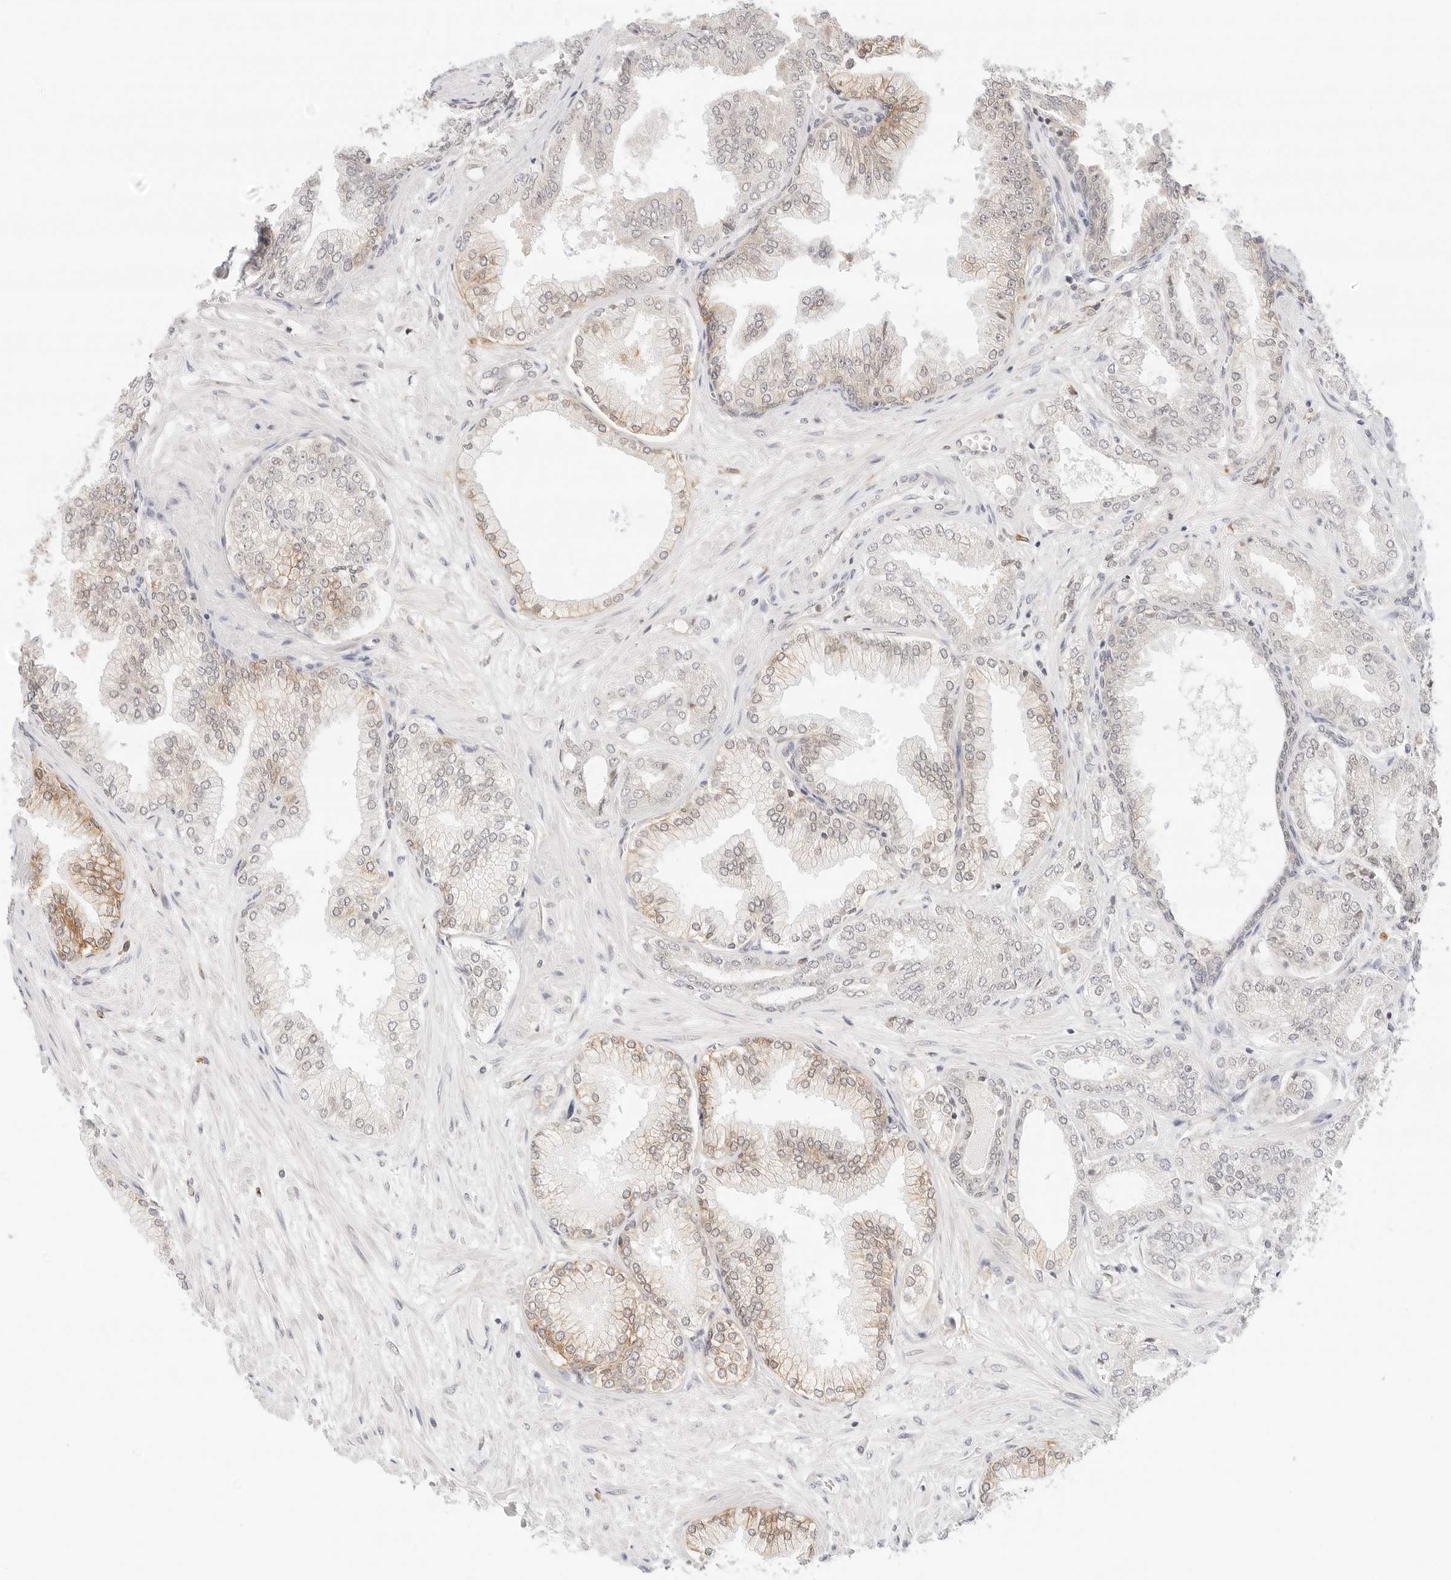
{"staining": {"intensity": "weak", "quantity": "<25%", "location": "cytoplasmic/membranous"}, "tissue": "prostate cancer", "cell_type": "Tumor cells", "image_type": "cancer", "snomed": [{"axis": "morphology", "description": "Adenocarcinoma, Low grade"}, {"axis": "topography", "description": "Prostate"}], "caption": "IHC photomicrograph of neoplastic tissue: human low-grade adenocarcinoma (prostate) stained with DAB exhibits no significant protein expression in tumor cells.", "gene": "ERO1B", "patient": {"sex": "male", "age": 63}}